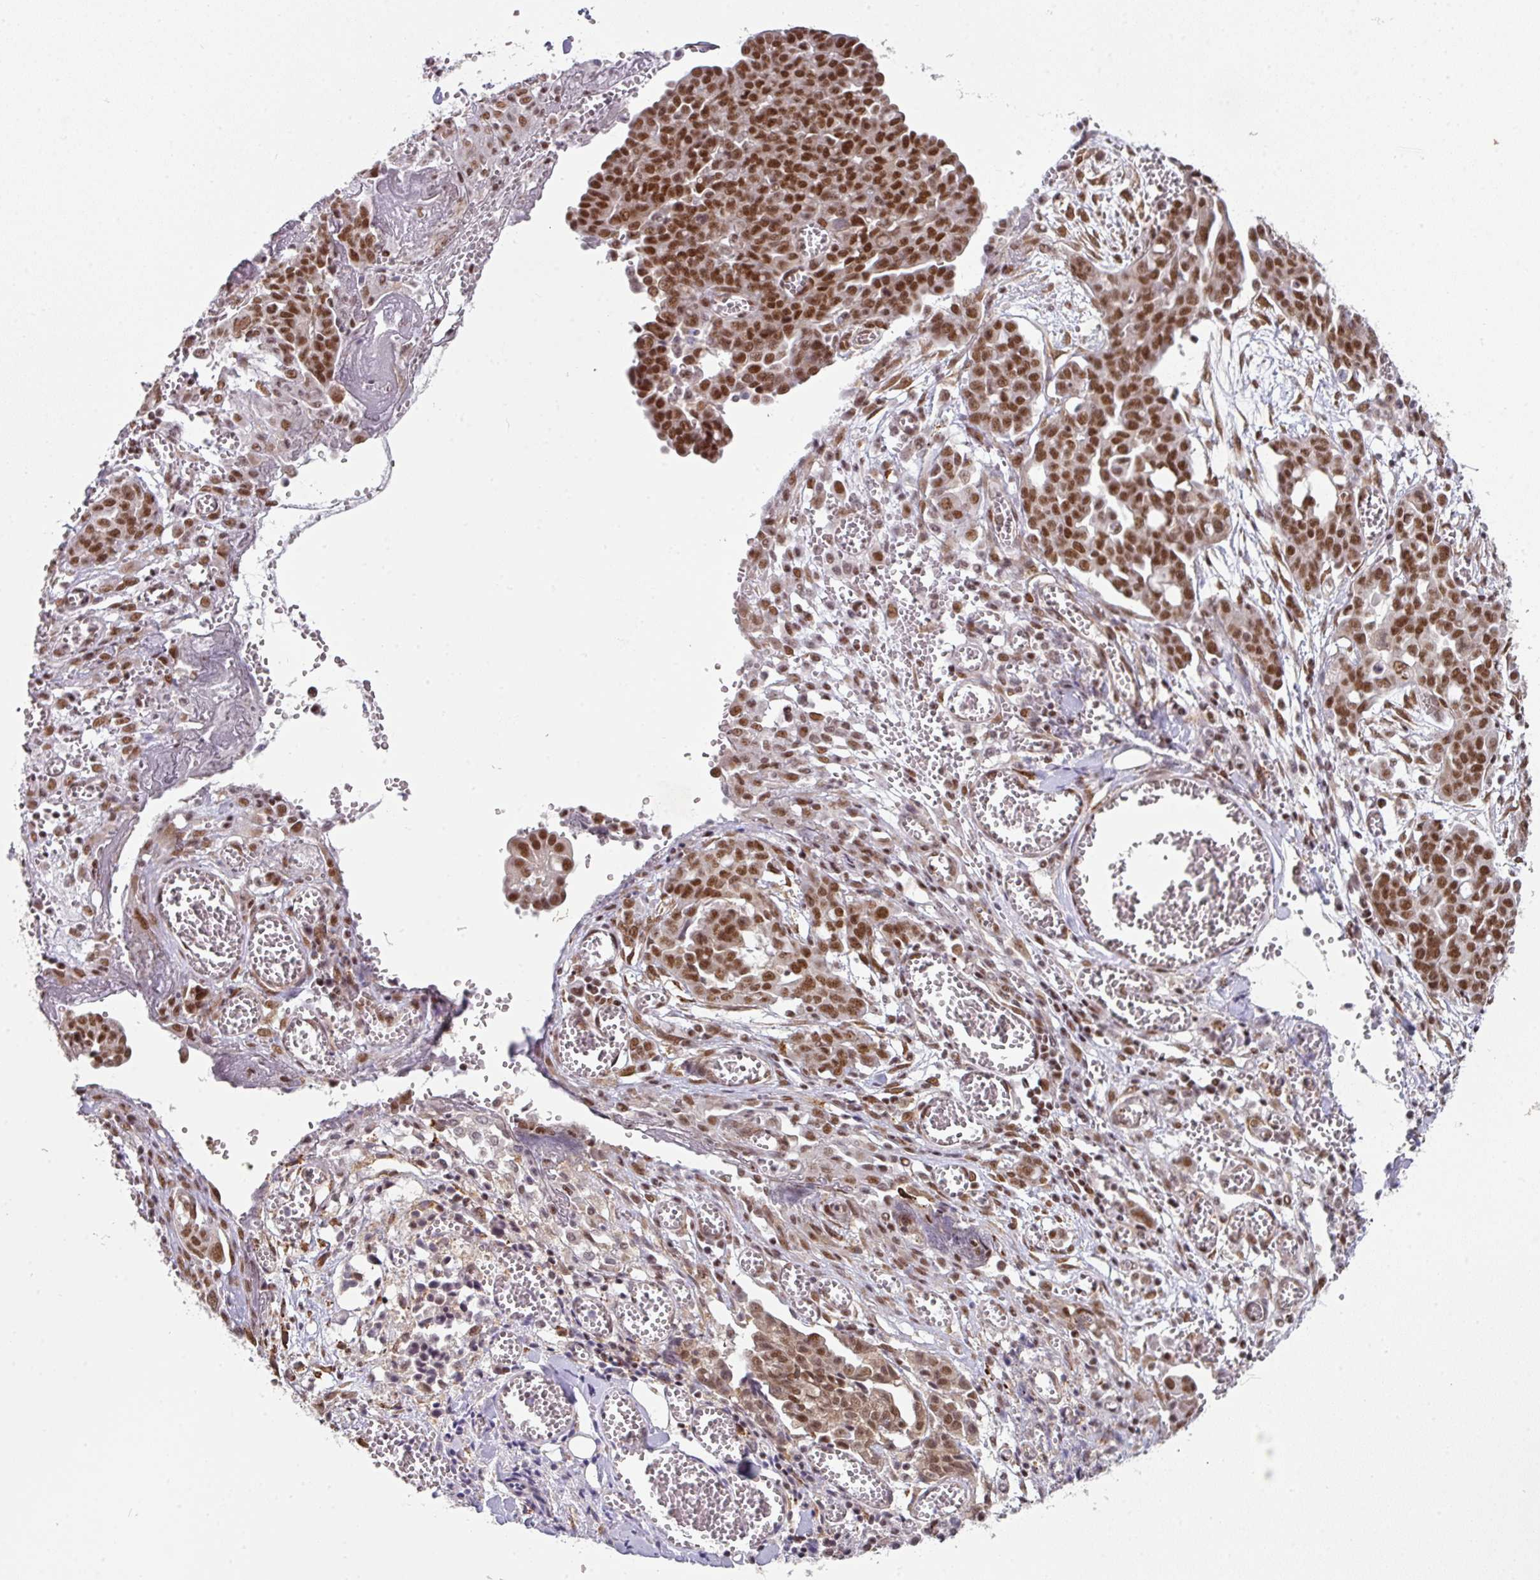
{"staining": {"intensity": "strong", "quantity": ">75%", "location": "nuclear"}, "tissue": "ovarian cancer", "cell_type": "Tumor cells", "image_type": "cancer", "snomed": [{"axis": "morphology", "description": "Cystadenocarcinoma, serous, NOS"}, {"axis": "topography", "description": "Soft tissue"}, {"axis": "topography", "description": "Ovary"}], "caption": "Immunohistochemical staining of ovarian serous cystadenocarcinoma shows high levels of strong nuclear protein staining in approximately >75% of tumor cells.", "gene": "NFYA", "patient": {"sex": "female", "age": 57}}